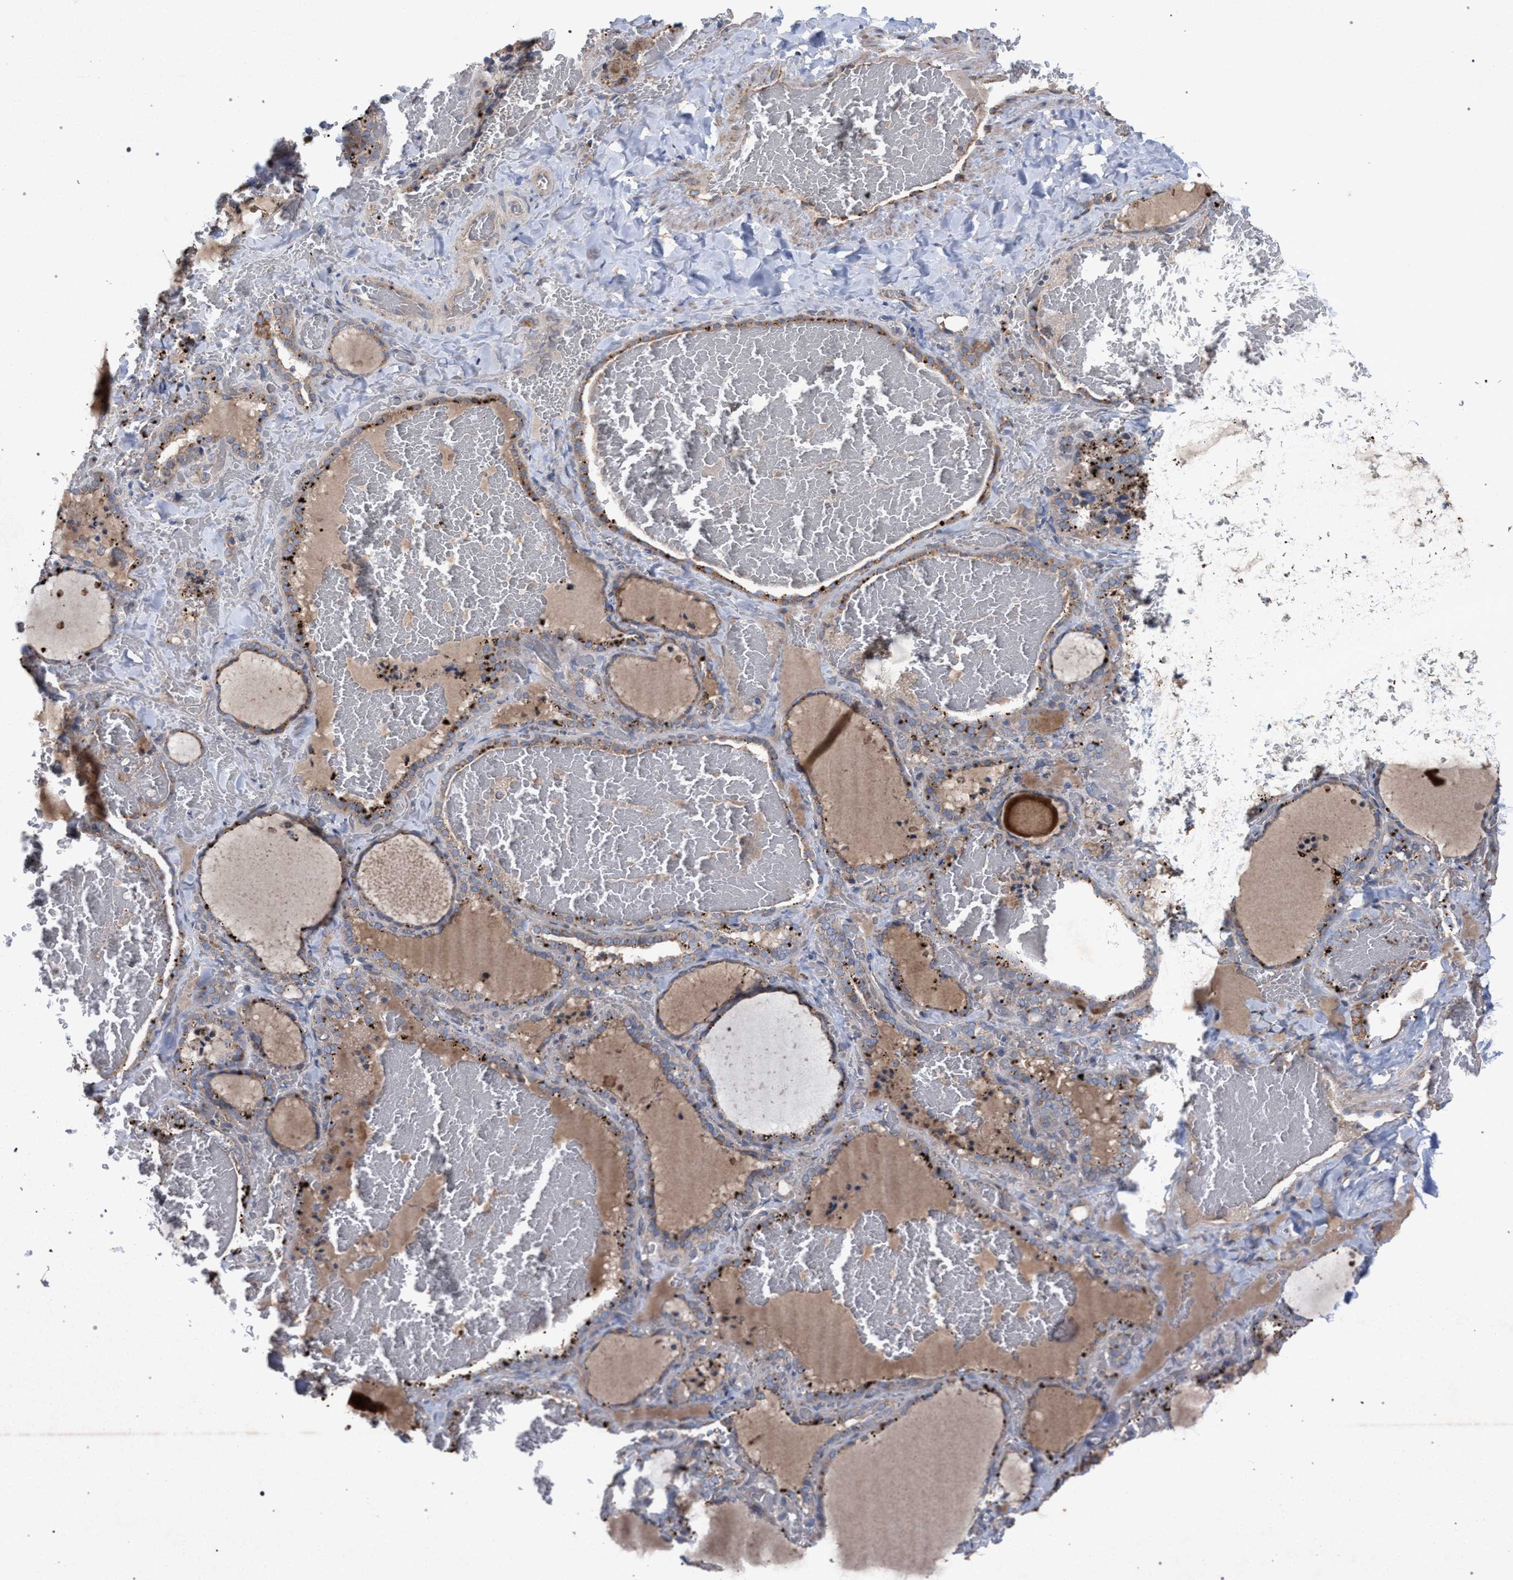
{"staining": {"intensity": "moderate", "quantity": "25%-75%", "location": "cytoplasmic/membranous"}, "tissue": "thyroid gland", "cell_type": "Glandular cells", "image_type": "normal", "snomed": [{"axis": "morphology", "description": "Normal tissue, NOS"}, {"axis": "topography", "description": "Thyroid gland"}], "caption": "Immunohistochemistry (DAB (3,3'-diaminobenzidine)) staining of normal thyroid gland demonstrates moderate cytoplasmic/membranous protein positivity in about 25%-75% of glandular cells. The staining was performed using DAB (3,3'-diaminobenzidine), with brown indicating positive protein expression. Nuclei are stained blue with hematoxylin.", "gene": "BCL2L12", "patient": {"sex": "female", "age": 22}}